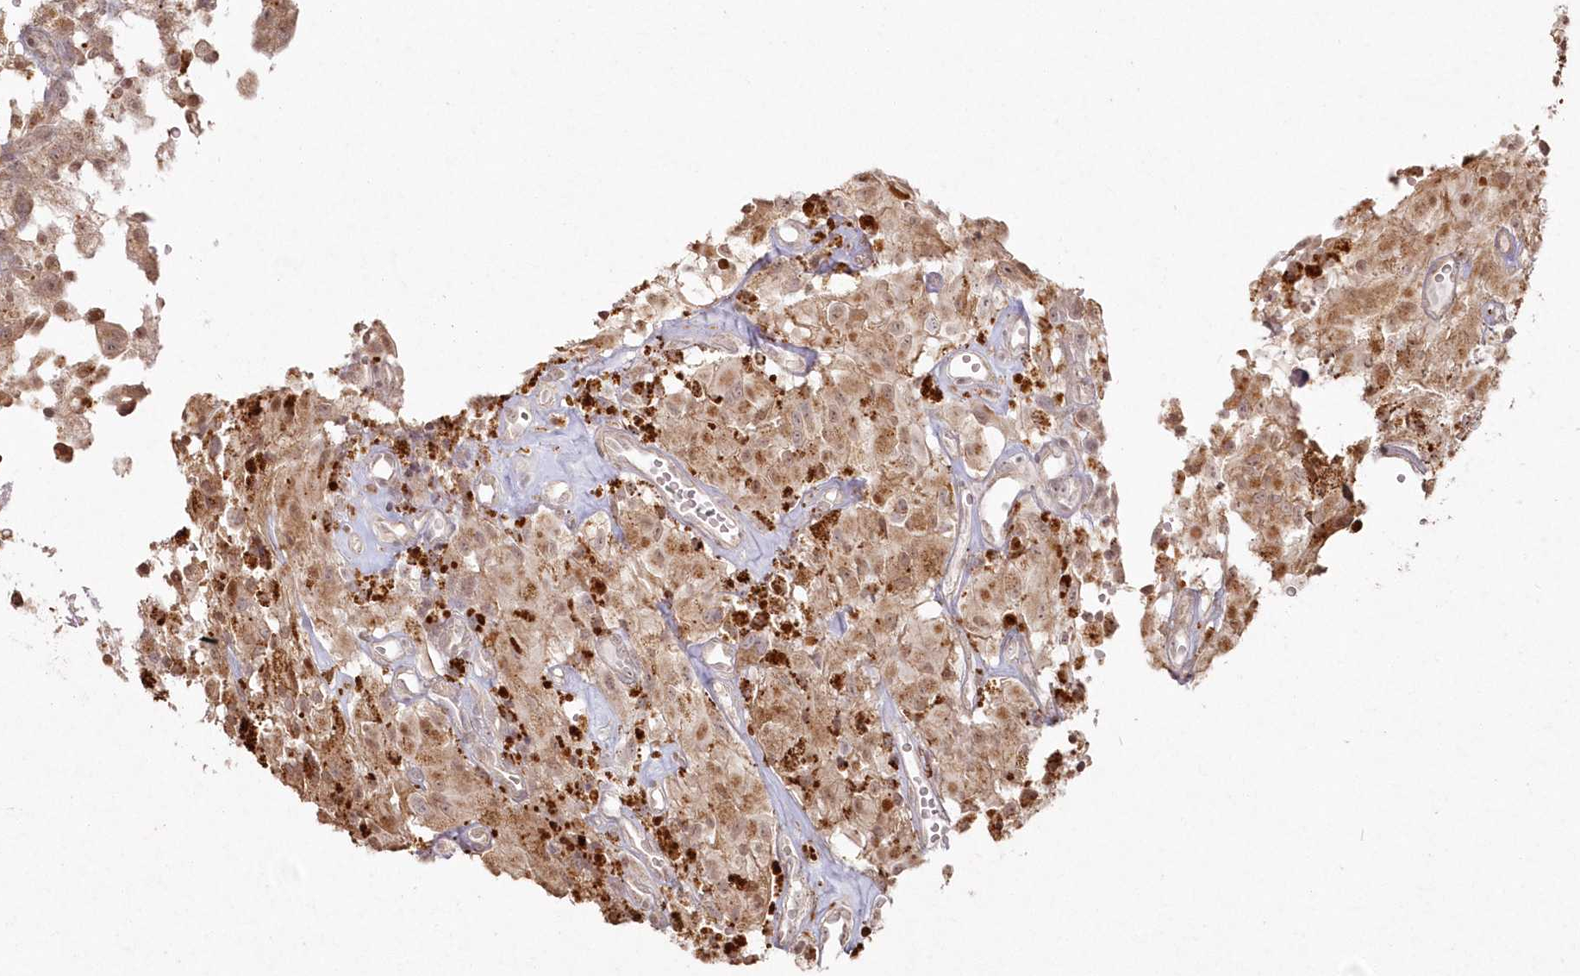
{"staining": {"intensity": "moderate", "quantity": ">75%", "location": "cytoplasmic/membranous,nuclear"}, "tissue": "glioma", "cell_type": "Tumor cells", "image_type": "cancer", "snomed": [{"axis": "morphology", "description": "Glioma, malignant, High grade"}, {"axis": "topography", "description": "Brain"}], "caption": "High-power microscopy captured an IHC micrograph of glioma, revealing moderate cytoplasmic/membranous and nuclear expression in about >75% of tumor cells.", "gene": "ARSB", "patient": {"sex": "female", "age": 59}}